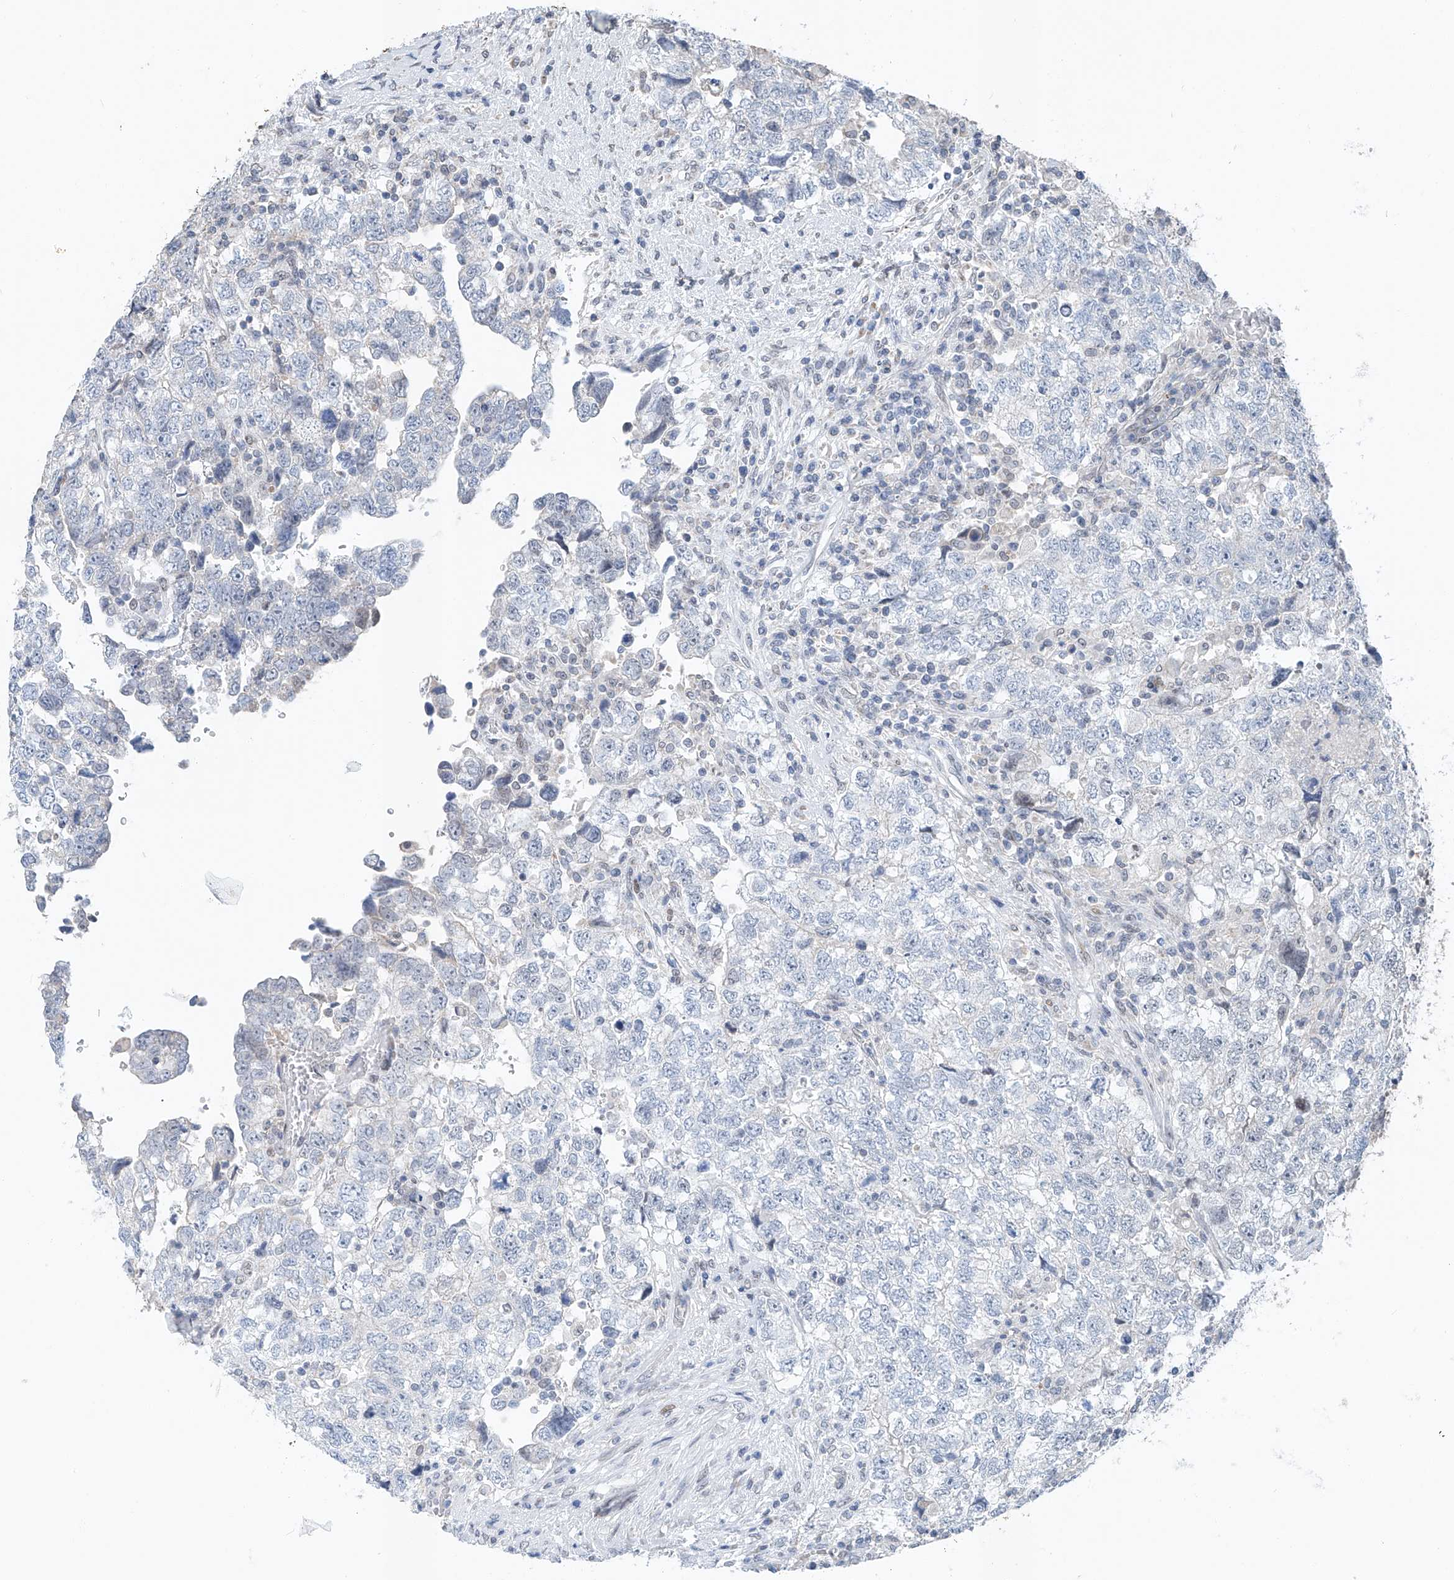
{"staining": {"intensity": "negative", "quantity": "none", "location": "none"}, "tissue": "testis cancer", "cell_type": "Tumor cells", "image_type": "cancer", "snomed": [{"axis": "morphology", "description": "Carcinoma, Embryonal, NOS"}, {"axis": "topography", "description": "Testis"}], "caption": "An immunohistochemistry image of testis embryonal carcinoma is shown. There is no staining in tumor cells of testis embryonal carcinoma. (Brightfield microscopy of DAB immunohistochemistry (IHC) at high magnification).", "gene": "KLF15", "patient": {"sex": "male", "age": 37}}